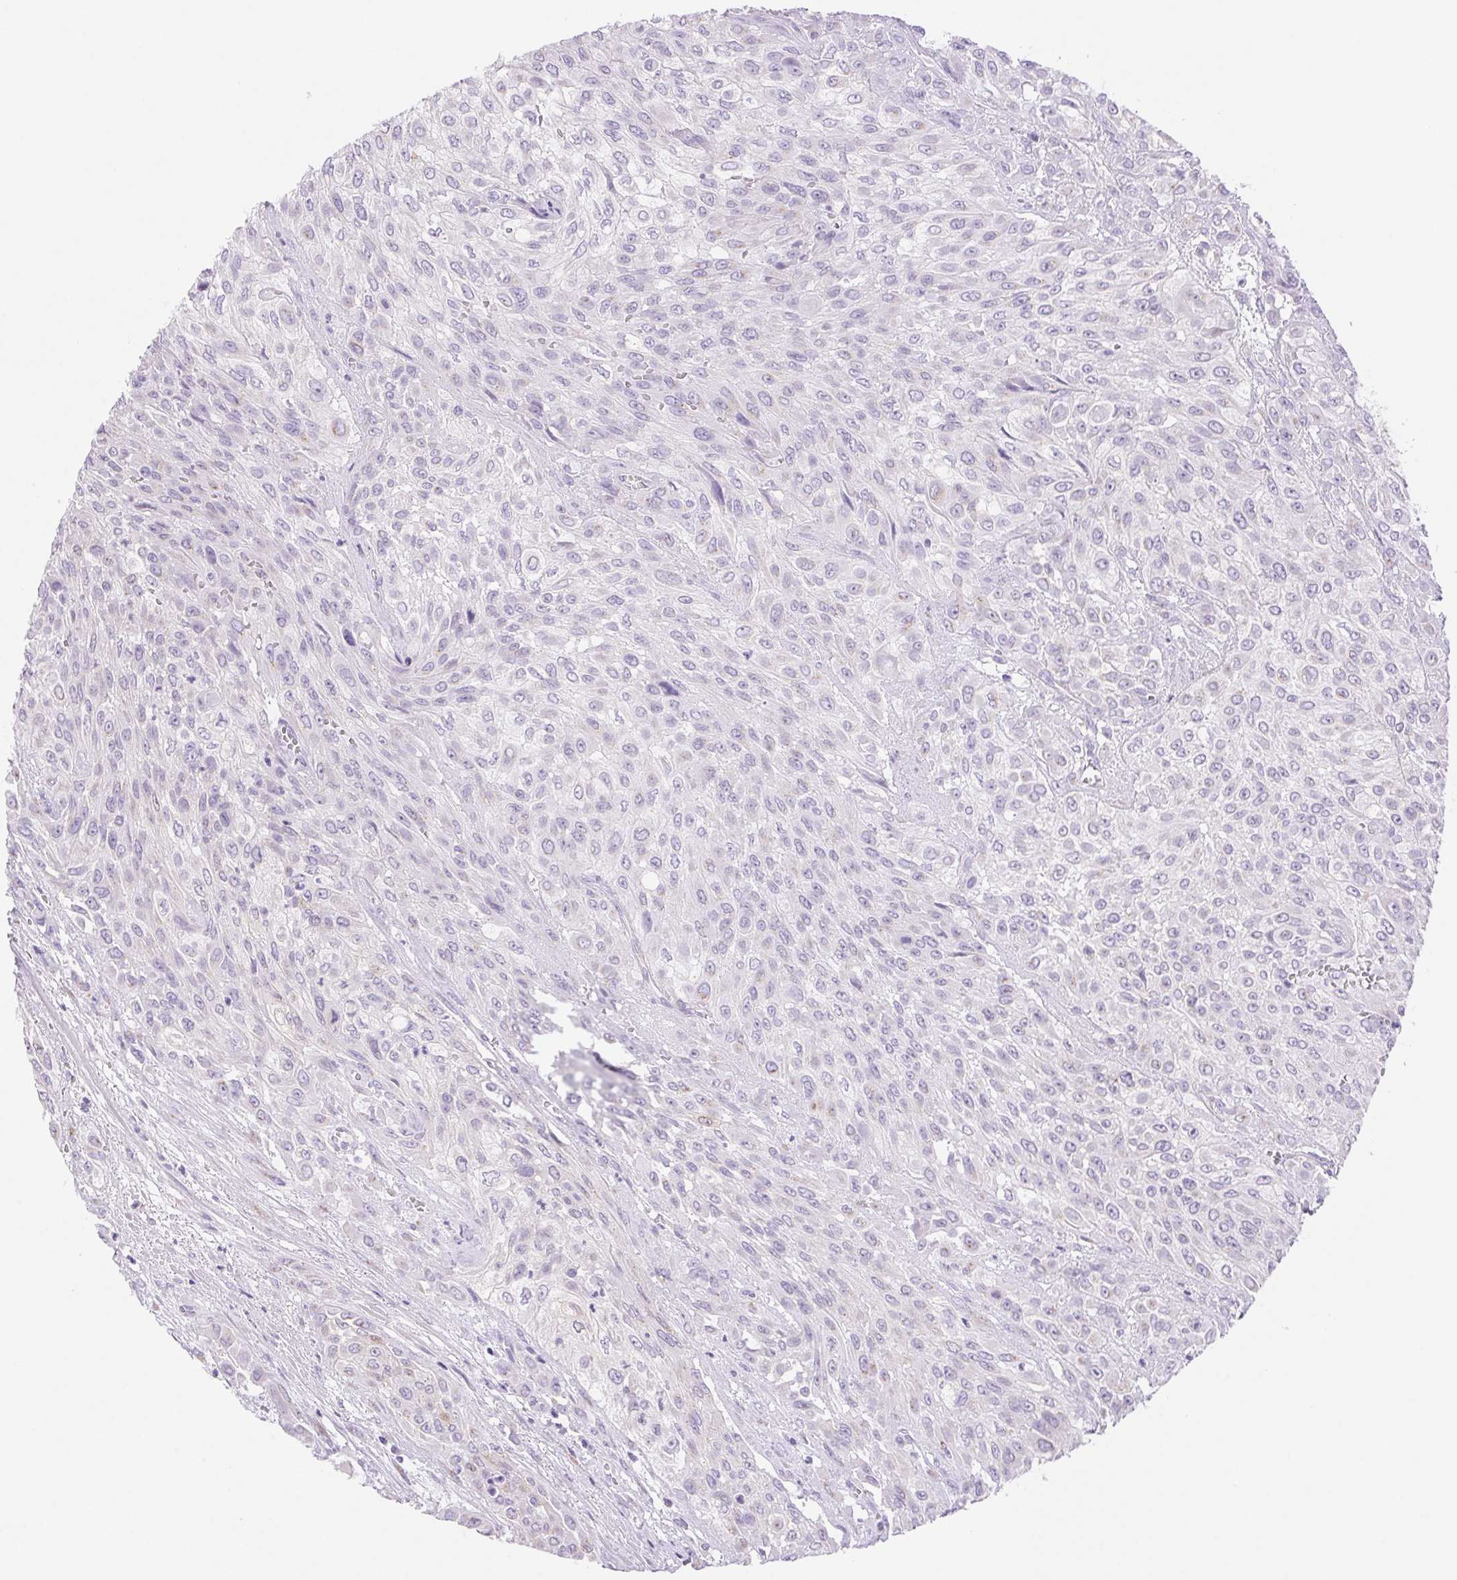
{"staining": {"intensity": "weak", "quantity": "<25%", "location": "cytoplasmic/membranous"}, "tissue": "urothelial cancer", "cell_type": "Tumor cells", "image_type": "cancer", "snomed": [{"axis": "morphology", "description": "Urothelial carcinoma, High grade"}, {"axis": "topography", "description": "Urinary bladder"}], "caption": "Urothelial cancer stained for a protein using immunohistochemistry displays no staining tumor cells.", "gene": "SERPINB3", "patient": {"sex": "male", "age": 57}}